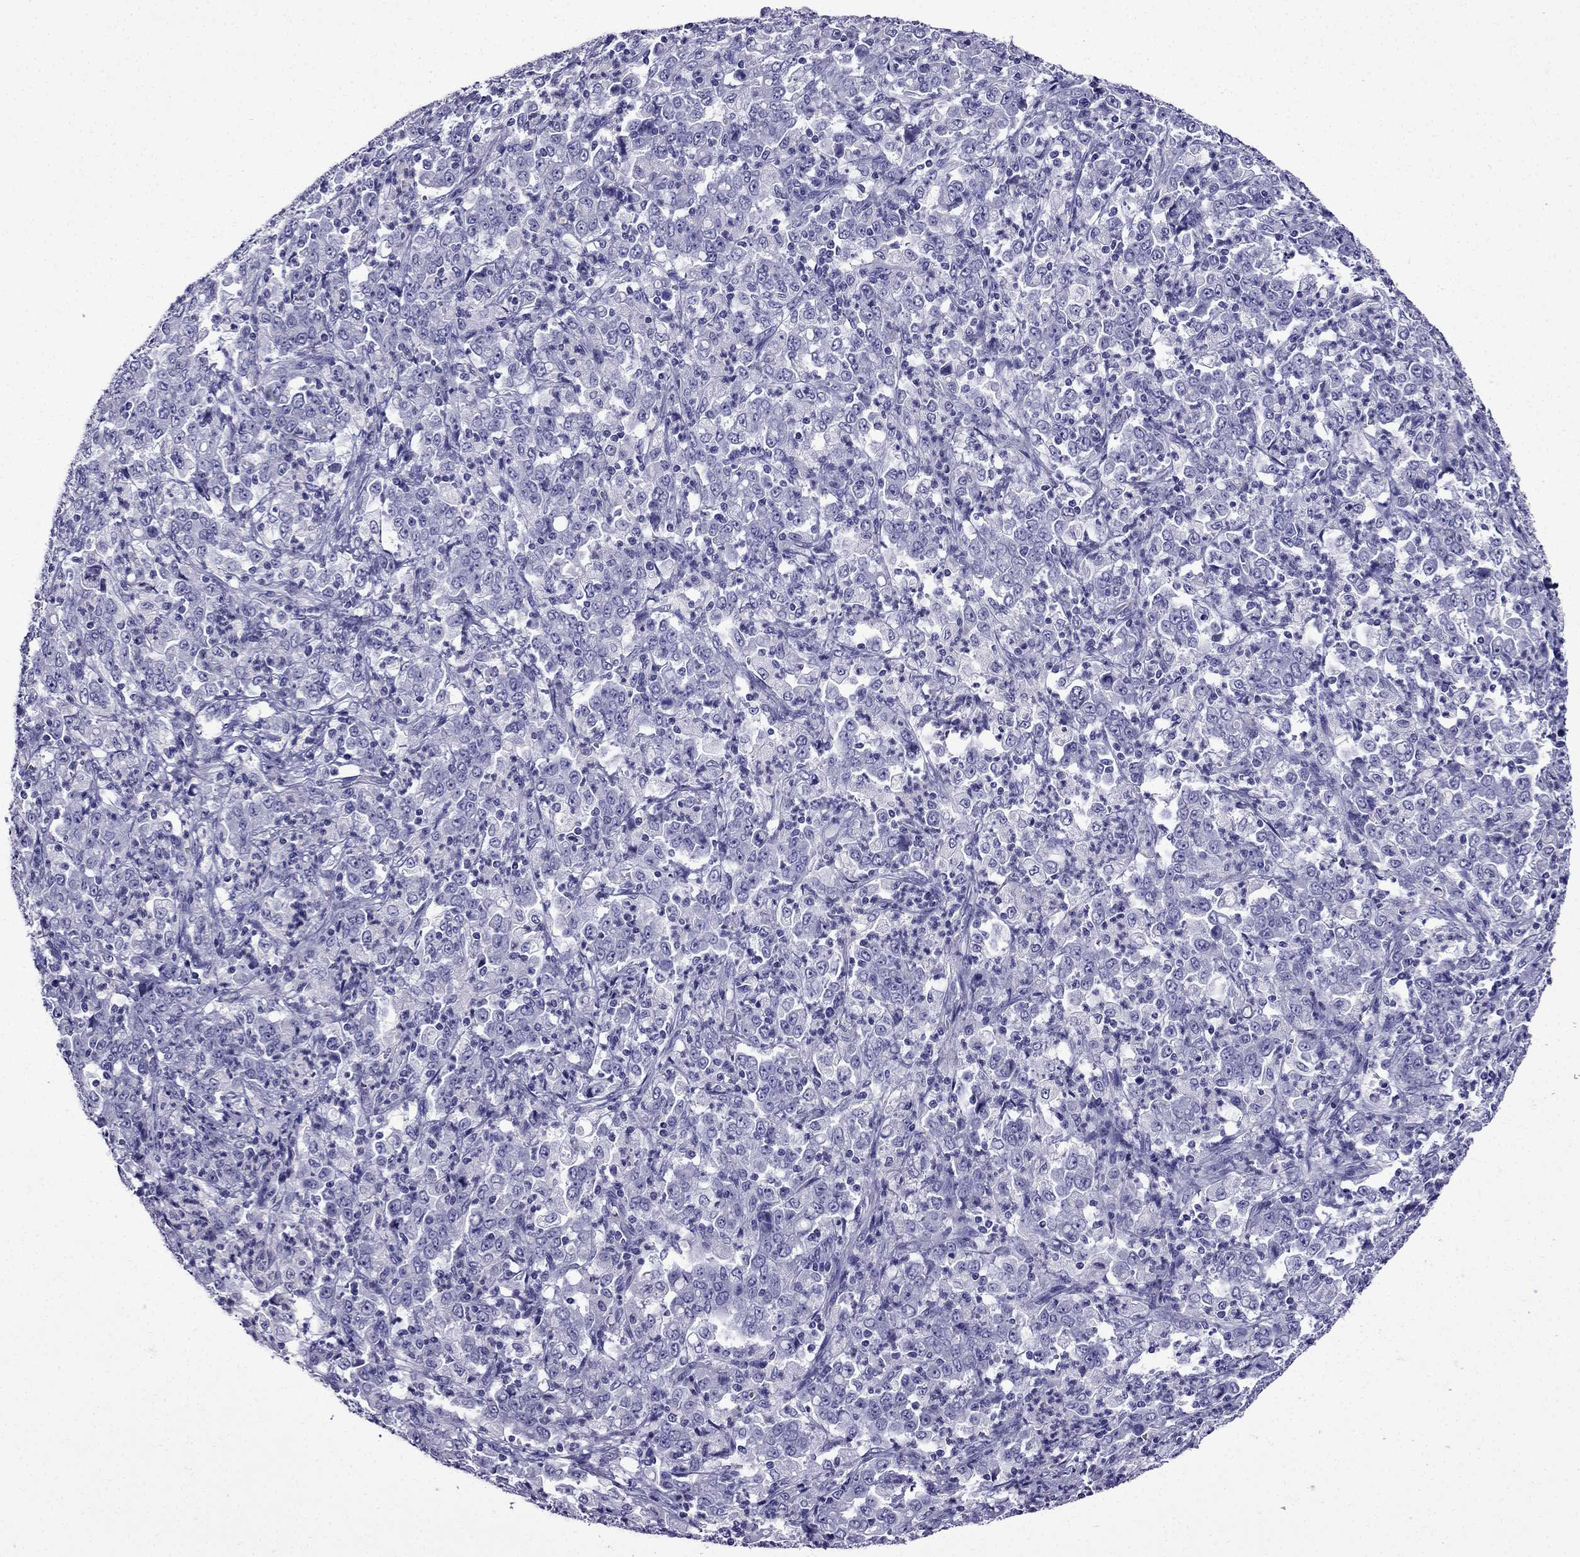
{"staining": {"intensity": "negative", "quantity": "none", "location": "none"}, "tissue": "stomach cancer", "cell_type": "Tumor cells", "image_type": "cancer", "snomed": [{"axis": "morphology", "description": "Adenocarcinoma, NOS"}, {"axis": "topography", "description": "Stomach, lower"}], "caption": "Image shows no protein positivity in tumor cells of adenocarcinoma (stomach) tissue. (DAB (3,3'-diaminobenzidine) immunohistochemistry with hematoxylin counter stain).", "gene": "ERC2", "patient": {"sex": "female", "age": 71}}